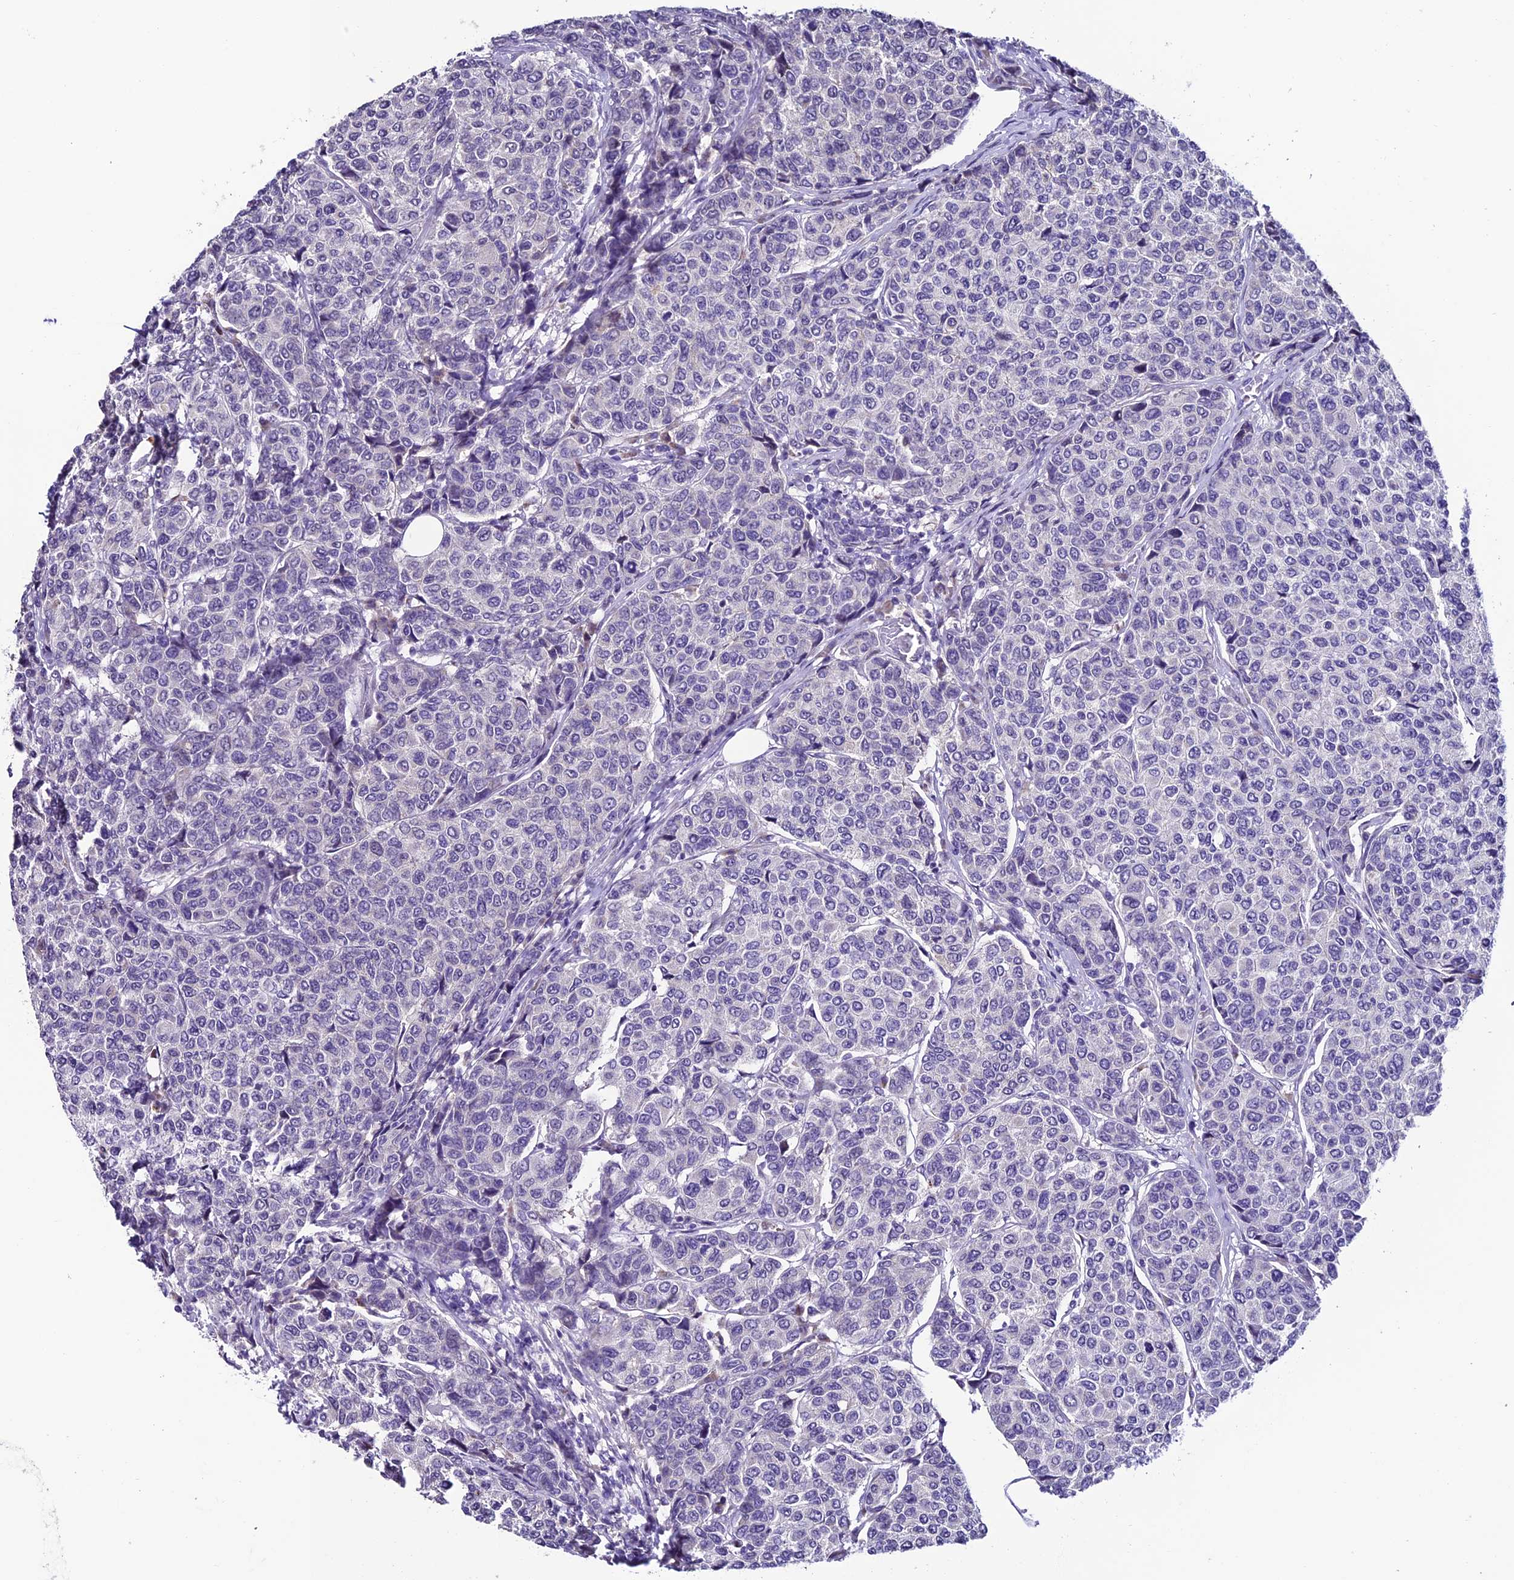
{"staining": {"intensity": "negative", "quantity": "none", "location": "none"}, "tissue": "breast cancer", "cell_type": "Tumor cells", "image_type": "cancer", "snomed": [{"axis": "morphology", "description": "Duct carcinoma"}, {"axis": "topography", "description": "Breast"}], "caption": "Immunohistochemistry of breast intraductal carcinoma reveals no positivity in tumor cells.", "gene": "SLC10A1", "patient": {"sex": "female", "age": 55}}